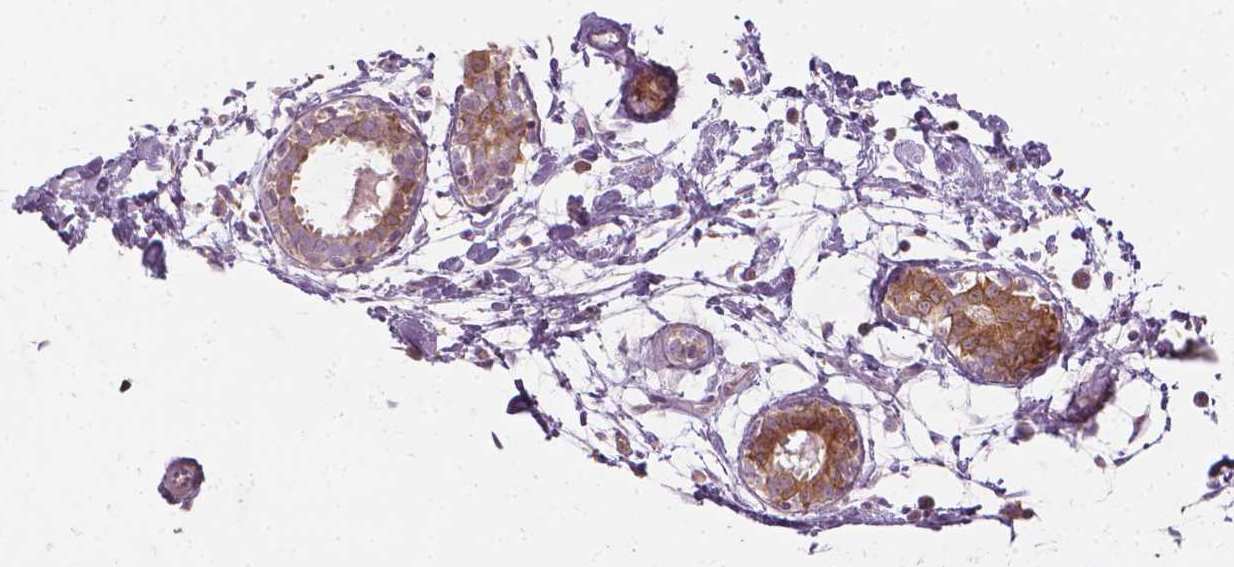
{"staining": {"intensity": "moderate", "quantity": "25%-75%", "location": "cytoplasmic/membranous"}, "tissue": "breast", "cell_type": "Adipocytes", "image_type": "normal", "snomed": [{"axis": "morphology", "description": "Normal tissue, NOS"}, {"axis": "topography", "description": "Breast"}], "caption": "Protein staining of benign breast displays moderate cytoplasmic/membranous expression in approximately 25%-75% of adipocytes. The protein of interest is shown in brown color, while the nuclei are stained blue.", "gene": "SHMT1", "patient": {"sex": "female", "age": 27}}